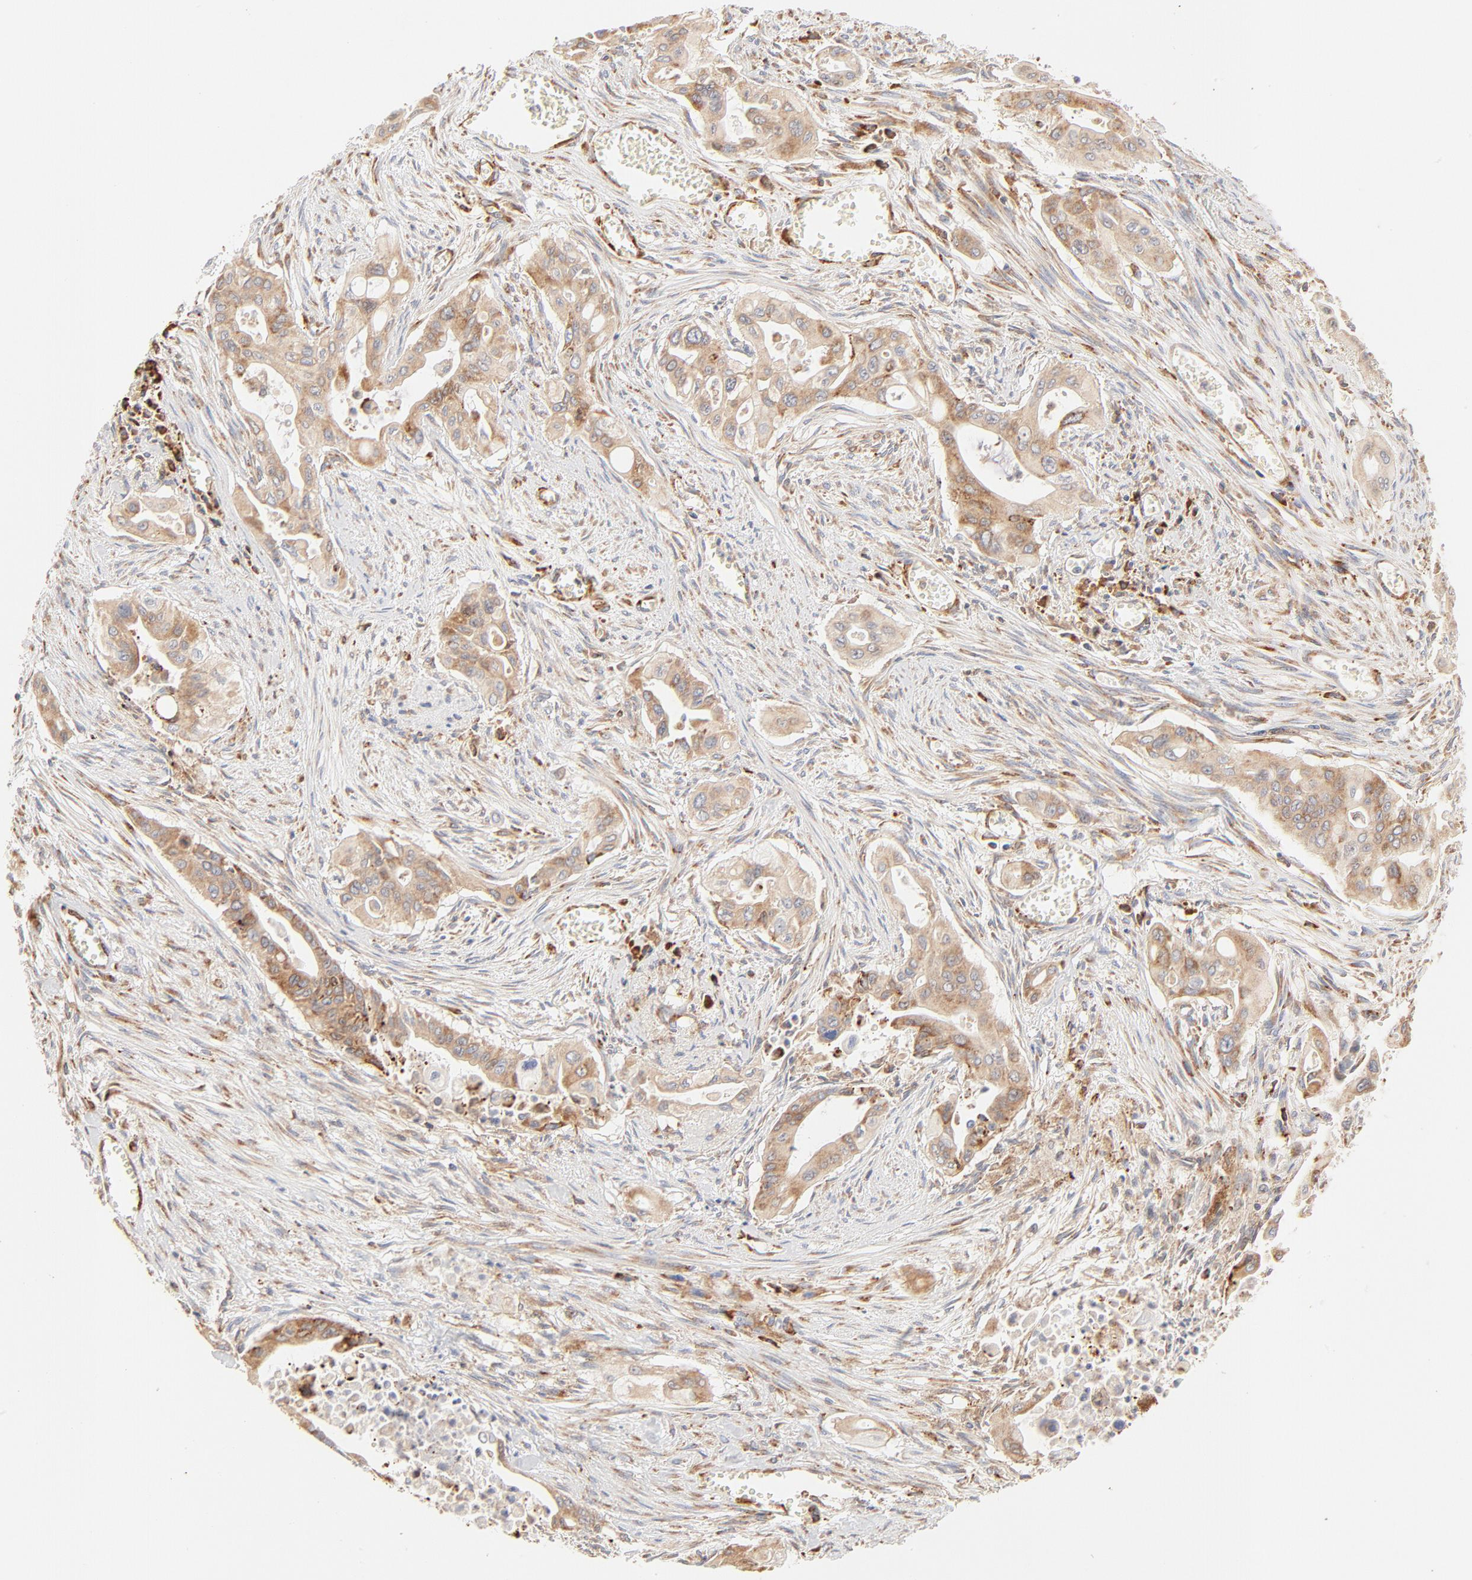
{"staining": {"intensity": "moderate", "quantity": ">75%", "location": "cytoplasmic/membranous"}, "tissue": "pancreatic cancer", "cell_type": "Tumor cells", "image_type": "cancer", "snomed": [{"axis": "morphology", "description": "Adenocarcinoma, NOS"}, {"axis": "topography", "description": "Pancreas"}], "caption": "IHC micrograph of human pancreatic cancer stained for a protein (brown), which demonstrates medium levels of moderate cytoplasmic/membranous expression in approximately >75% of tumor cells.", "gene": "PARP12", "patient": {"sex": "male", "age": 77}}